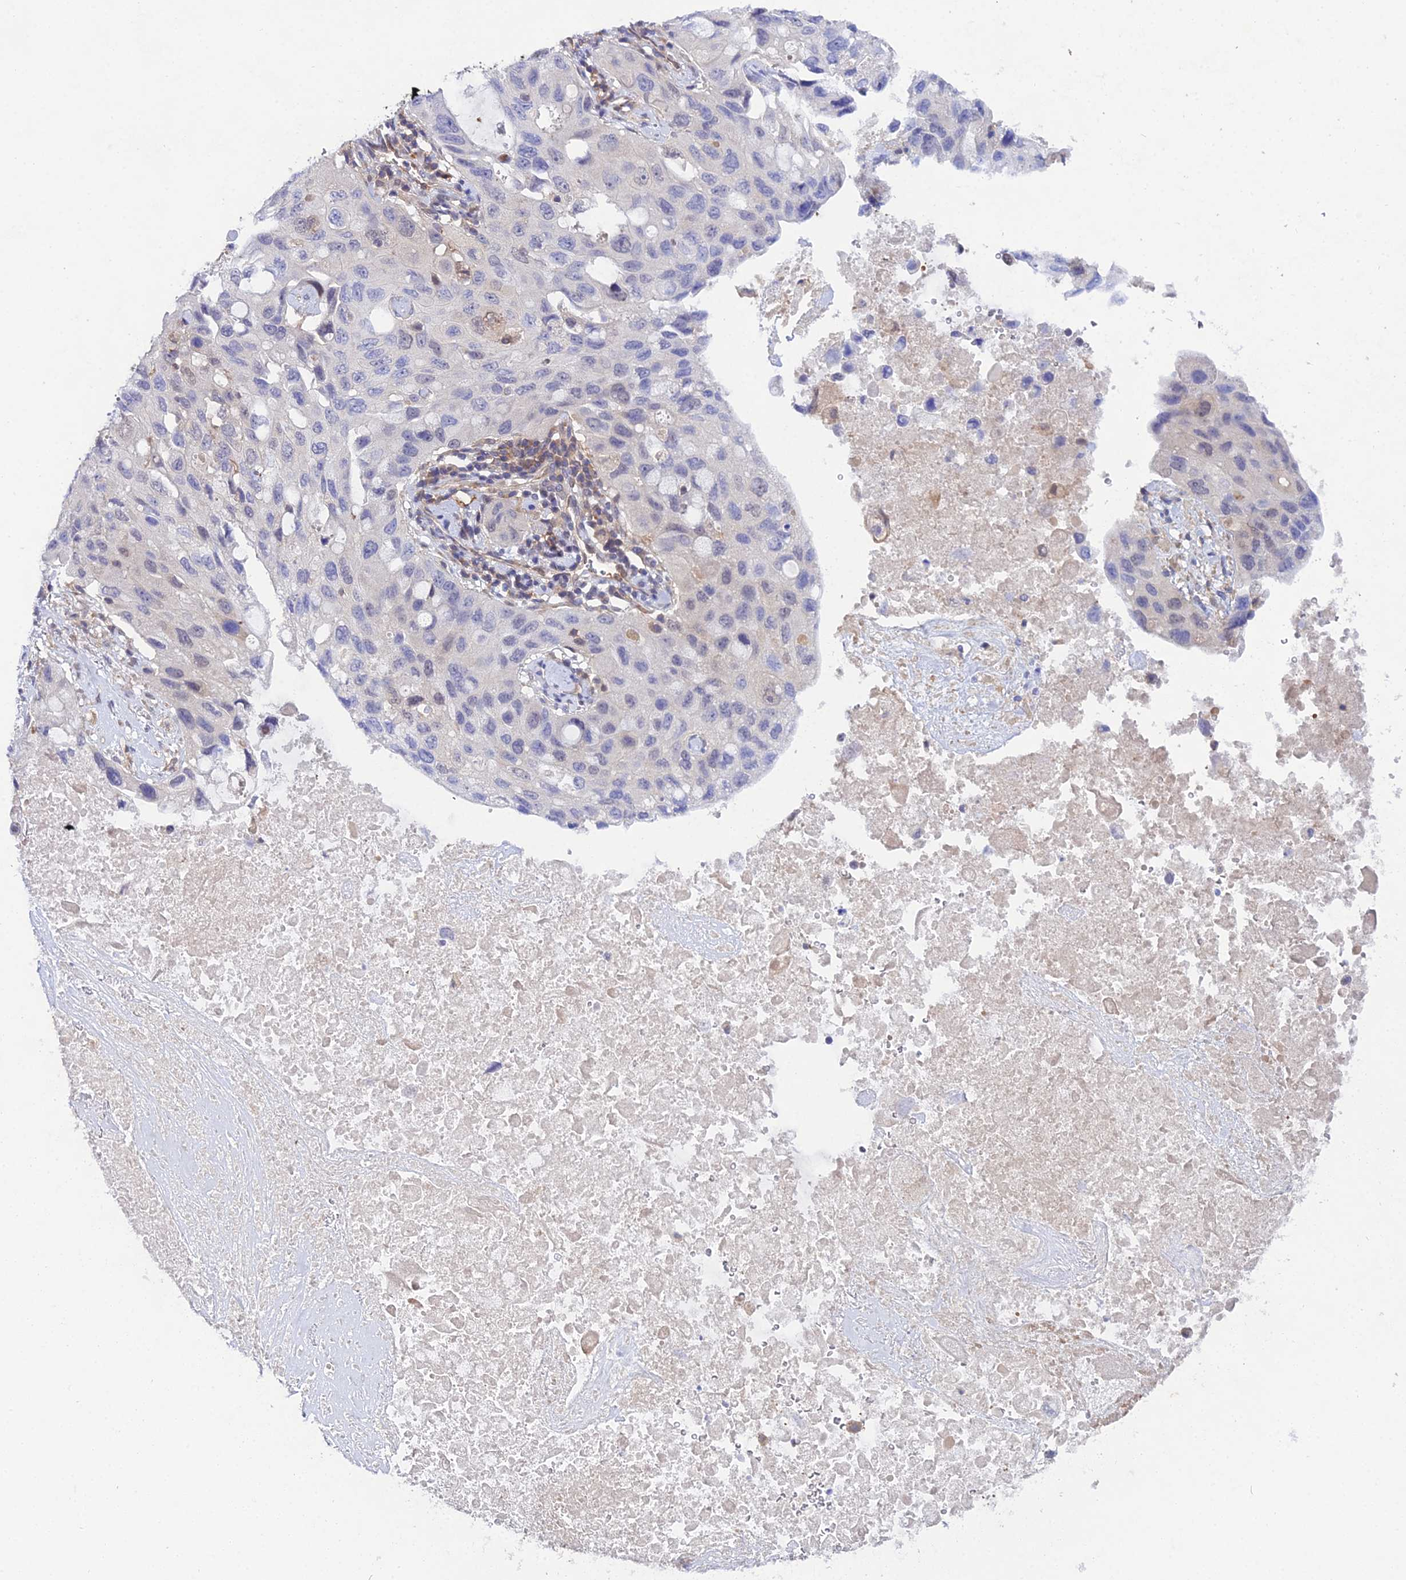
{"staining": {"intensity": "negative", "quantity": "none", "location": "none"}, "tissue": "lung cancer", "cell_type": "Tumor cells", "image_type": "cancer", "snomed": [{"axis": "morphology", "description": "Squamous cell carcinoma, NOS"}, {"axis": "topography", "description": "Lung"}], "caption": "Immunohistochemical staining of squamous cell carcinoma (lung) demonstrates no significant expression in tumor cells. Nuclei are stained in blue.", "gene": "PPP2R2C", "patient": {"sex": "female", "age": 73}}